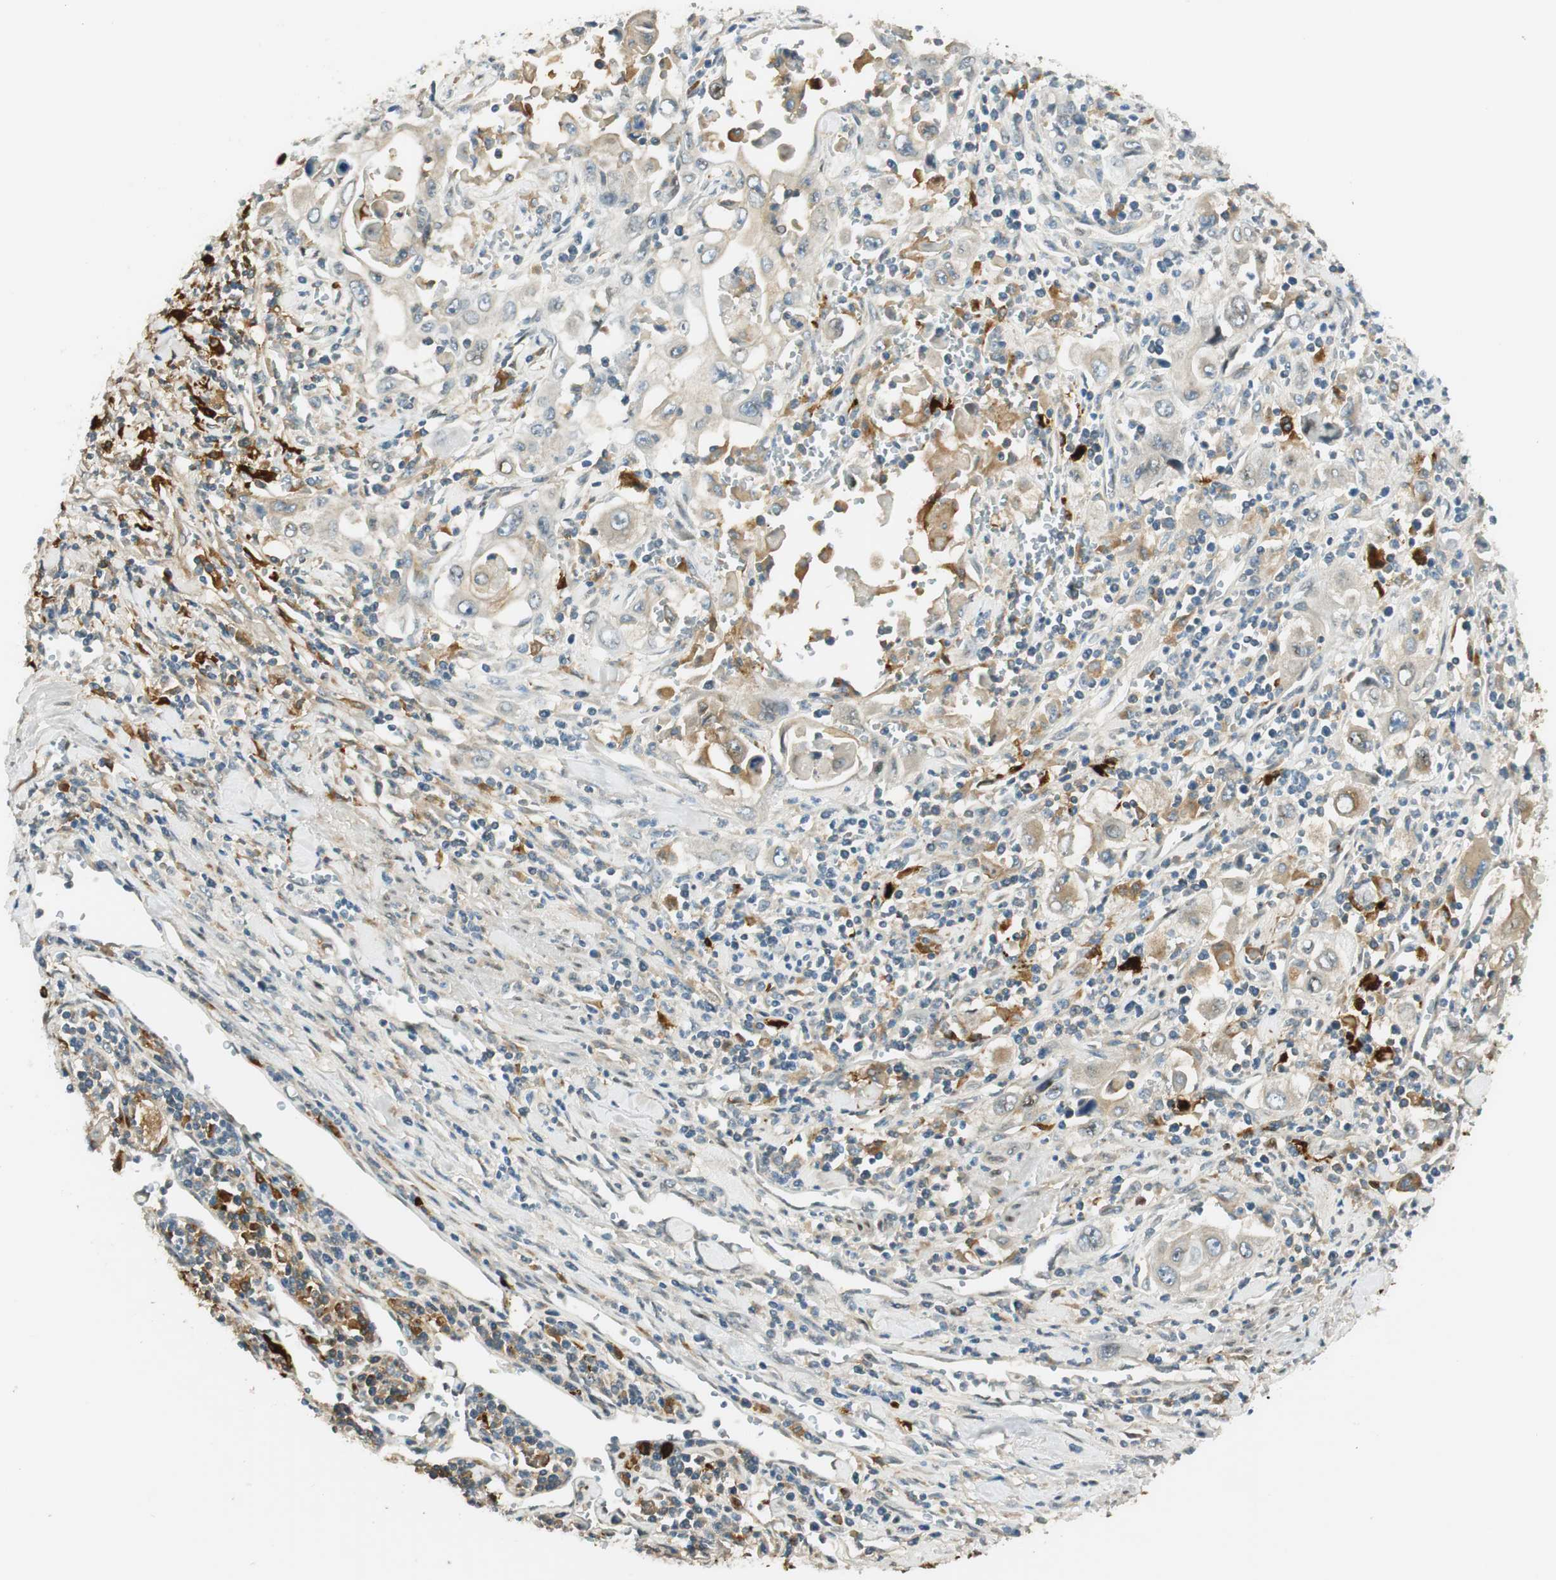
{"staining": {"intensity": "weak", "quantity": "25%-75%", "location": "cytoplasmic/membranous"}, "tissue": "pancreatic cancer", "cell_type": "Tumor cells", "image_type": "cancer", "snomed": [{"axis": "morphology", "description": "Adenocarcinoma, NOS"}, {"axis": "topography", "description": "Pancreas"}], "caption": "Immunohistochemistry (IHC) staining of pancreatic adenocarcinoma, which shows low levels of weak cytoplasmic/membranous staining in about 25%-75% of tumor cells indicating weak cytoplasmic/membranous protein staining. The staining was performed using DAB (brown) for protein detection and nuclei were counterstained in hematoxylin (blue).", "gene": "TMEM260", "patient": {"sex": "male", "age": 70}}